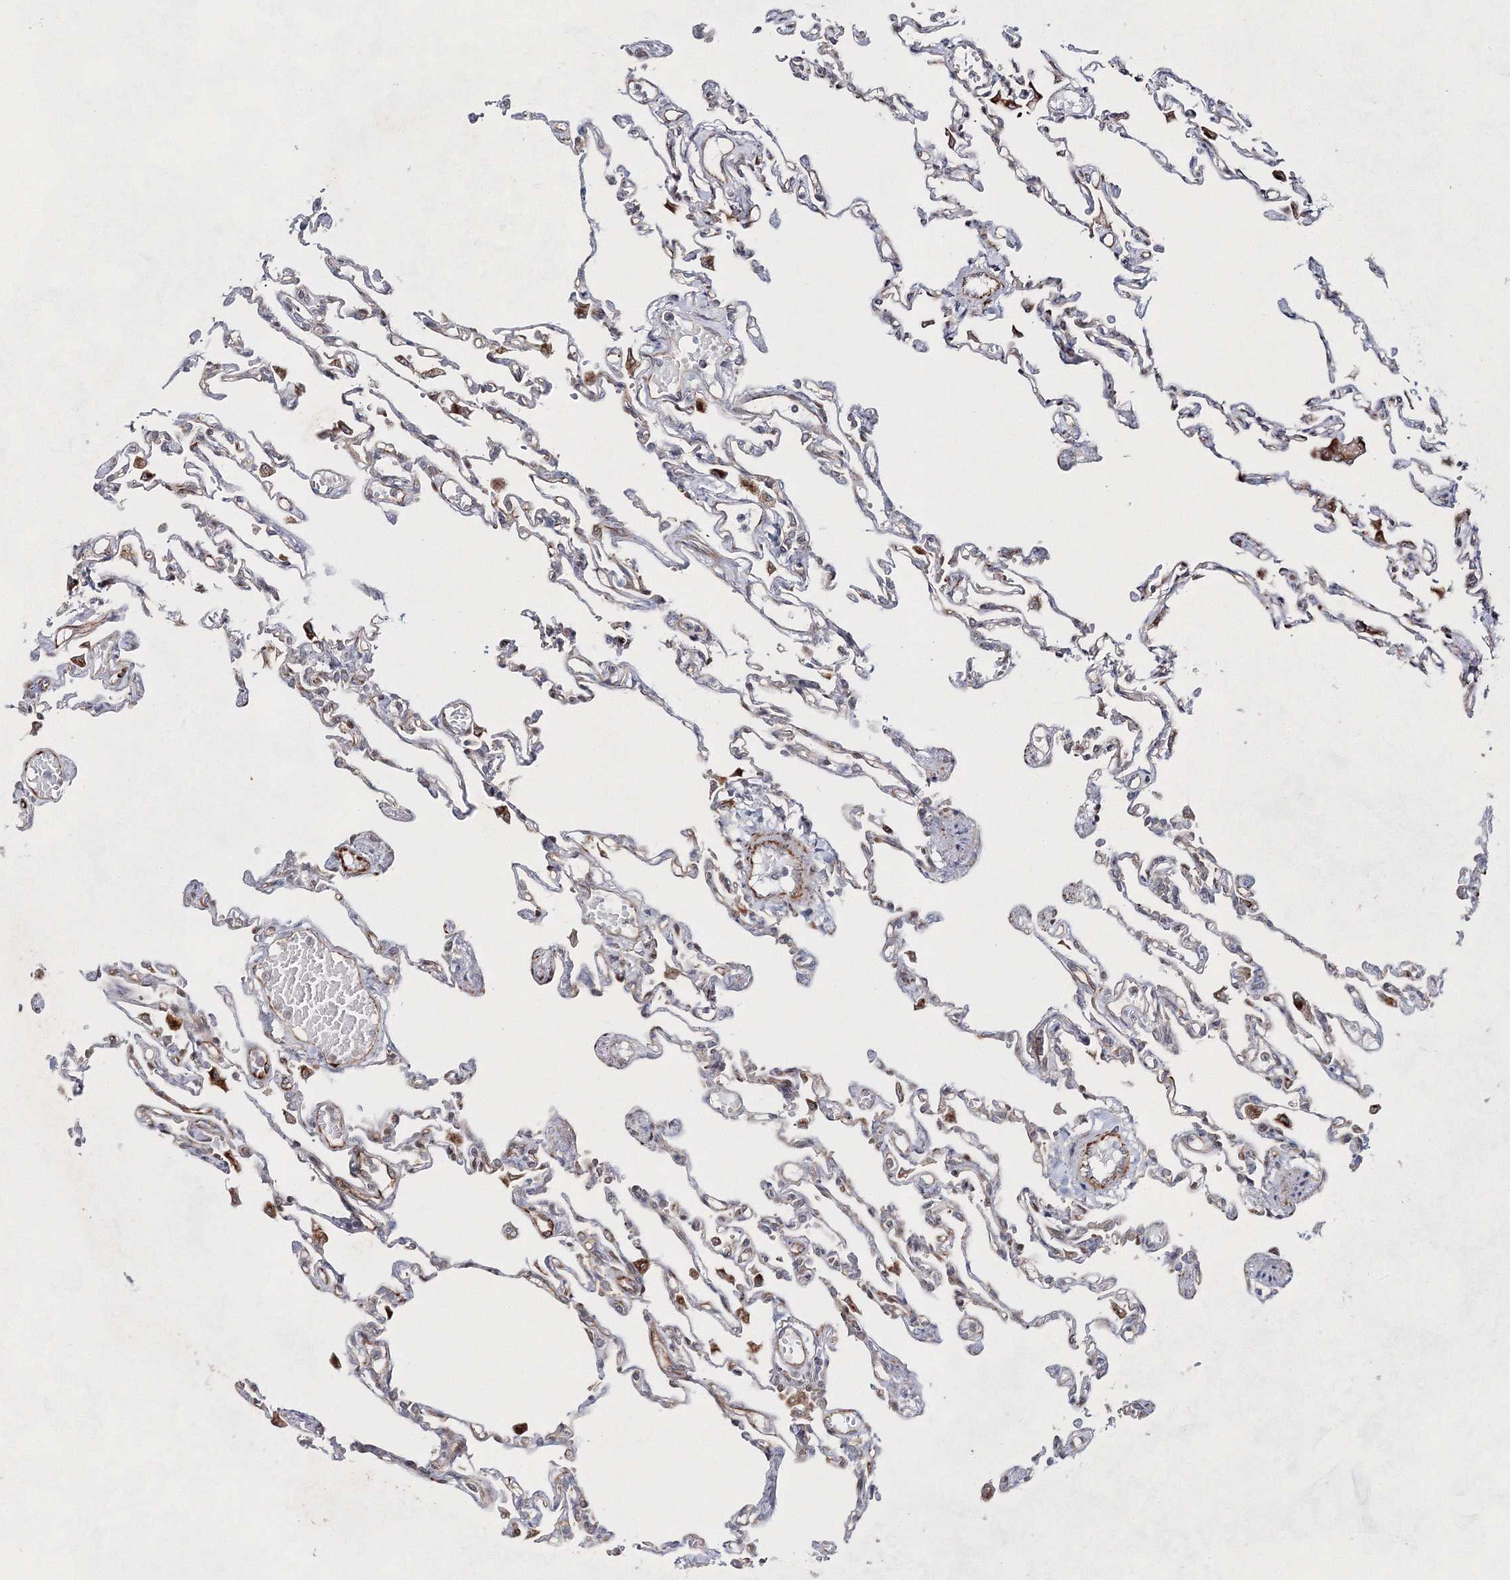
{"staining": {"intensity": "weak", "quantity": "25%-75%", "location": "cytoplasmic/membranous"}, "tissue": "lung", "cell_type": "Alveolar cells", "image_type": "normal", "snomed": [{"axis": "morphology", "description": "Normal tissue, NOS"}, {"axis": "topography", "description": "Lung"}], "caption": "Immunohistochemical staining of benign human lung displays weak cytoplasmic/membranous protein staining in about 25%-75% of alveolar cells.", "gene": "SNIP1", "patient": {"sex": "male", "age": 21}}